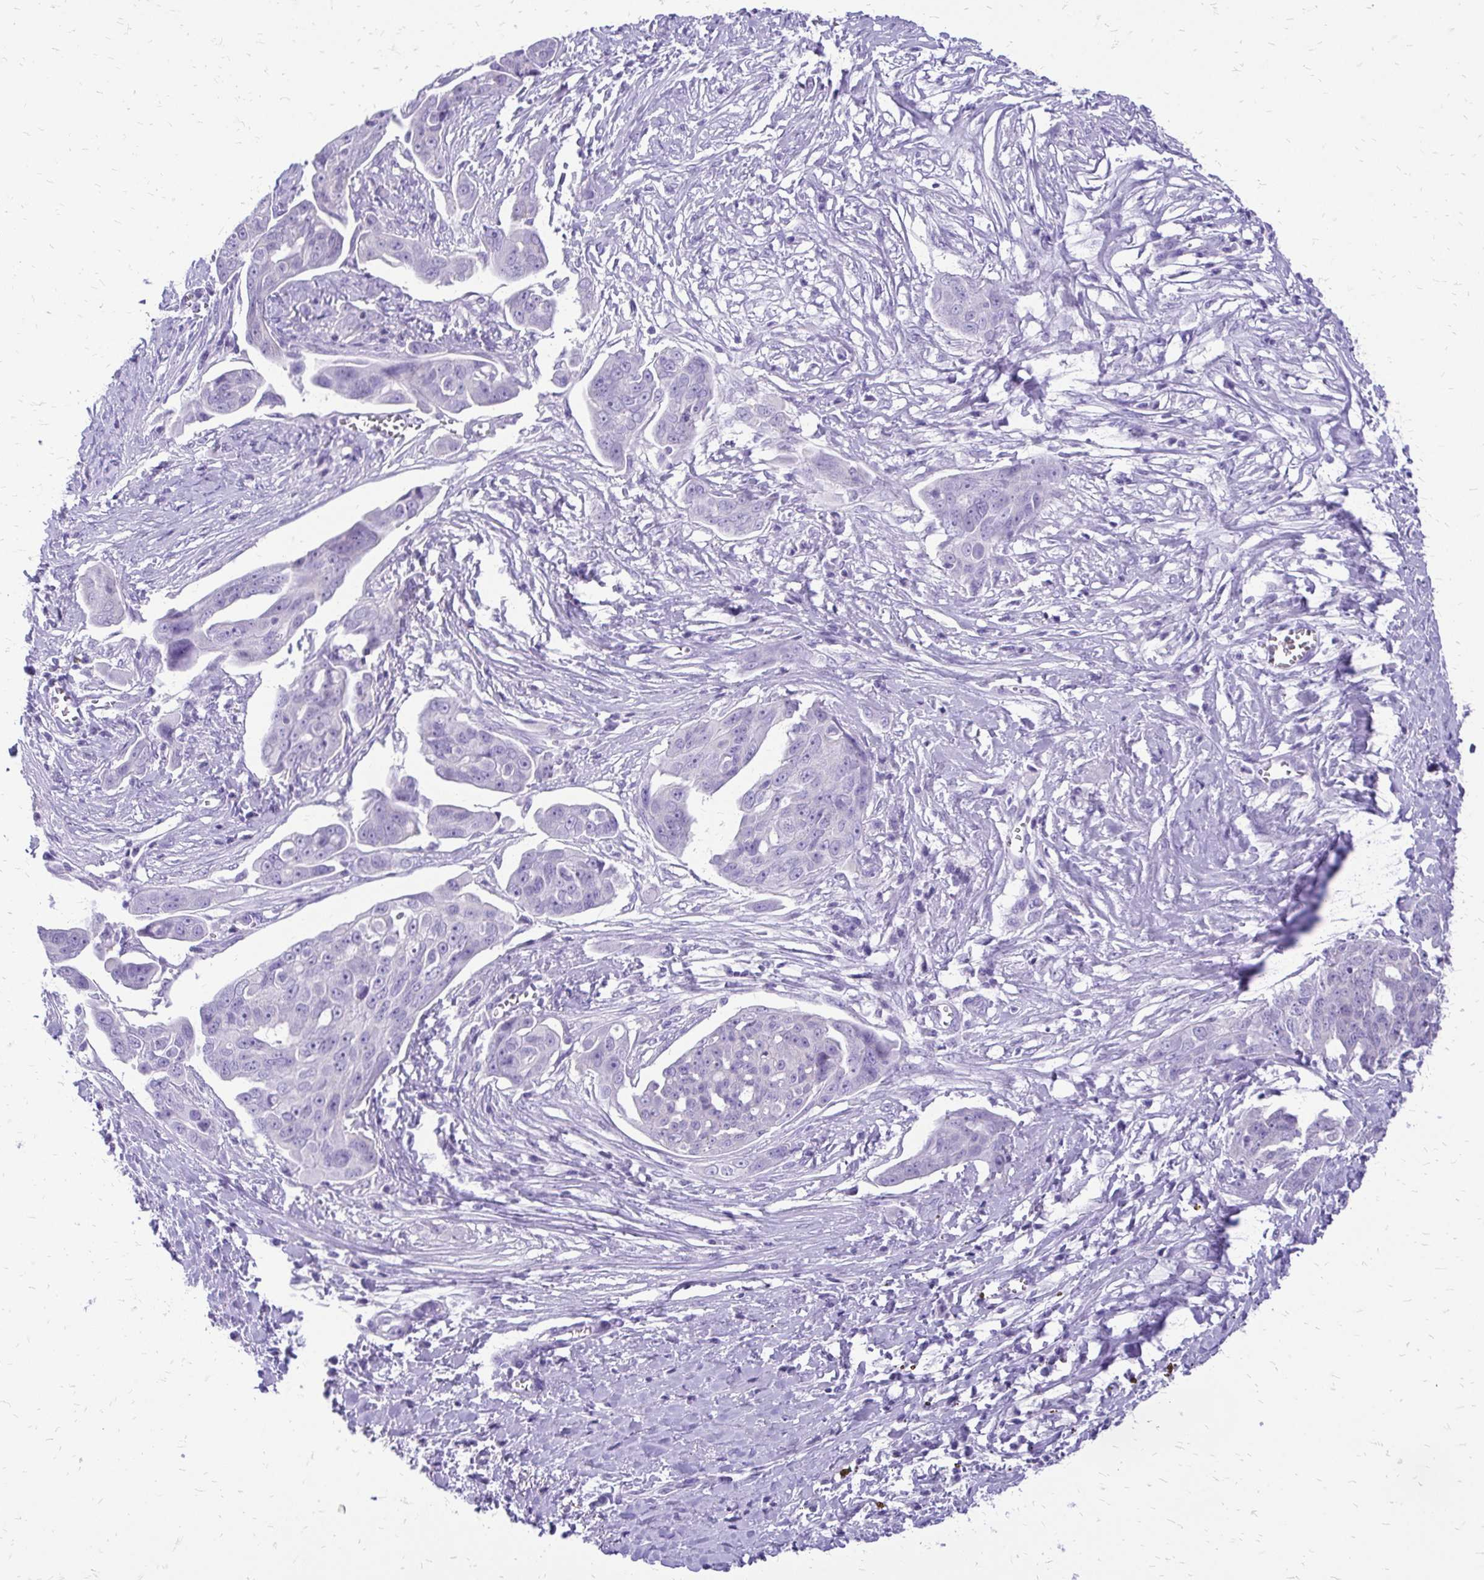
{"staining": {"intensity": "negative", "quantity": "none", "location": "none"}, "tissue": "ovarian cancer", "cell_type": "Tumor cells", "image_type": "cancer", "snomed": [{"axis": "morphology", "description": "Carcinoma, endometroid"}, {"axis": "topography", "description": "Ovary"}], "caption": "Tumor cells show no significant staining in ovarian cancer (endometroid carcinoma). (Brightfield microscopy of DAB (3,3'-diaminobenzidine) immunohistochemistry at high magnification).", "gene": "SLC32A1", "patient": {"sex": "female", "age": 70}}